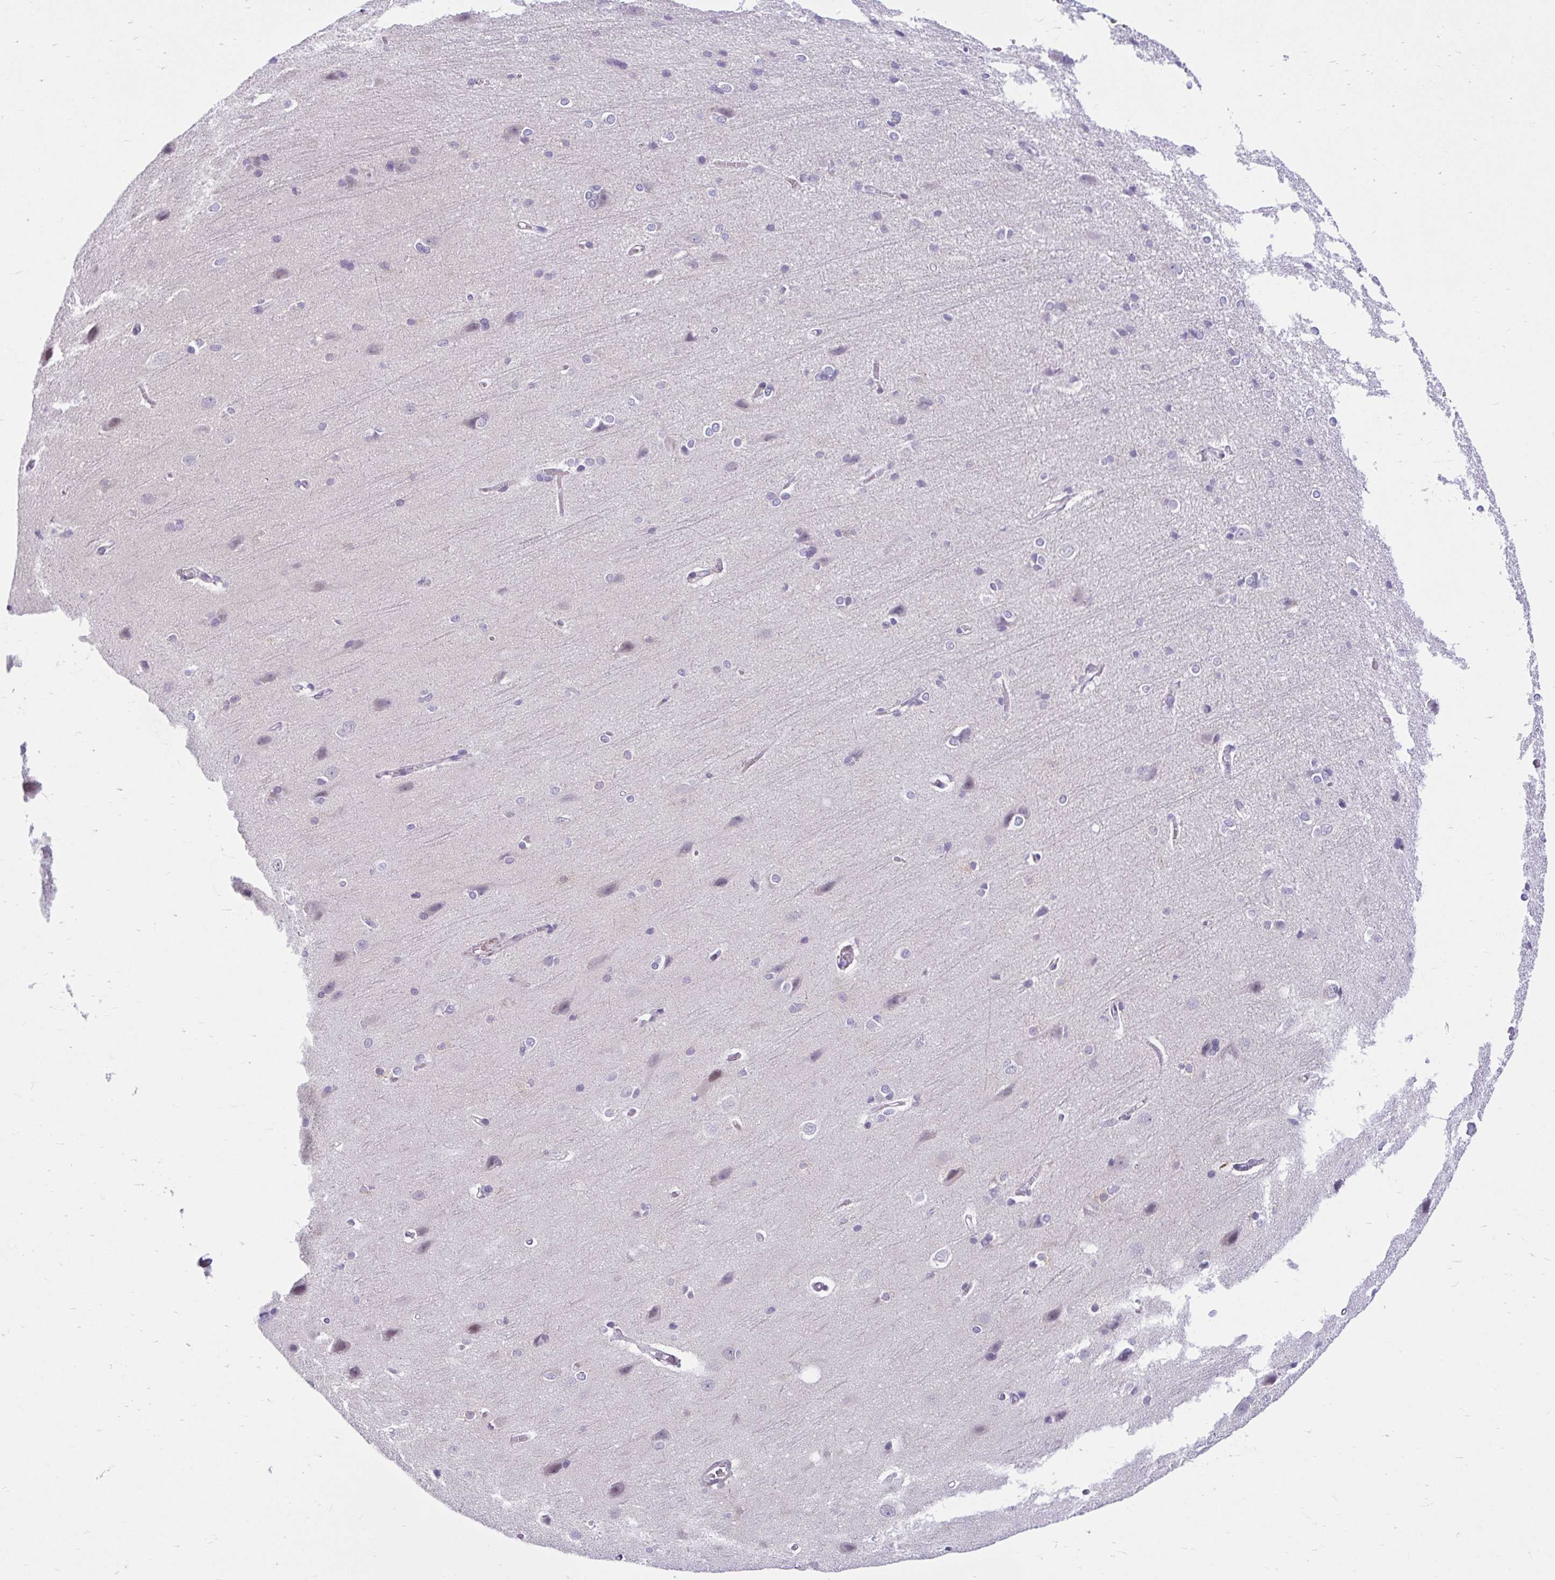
{"staining": {"intensity": "negative", "quantity": "none", "location": "none"}, "tissue": "cerebral cortex", "cell_type": "Endothelial cells", "image_type": "normal", "snomed": [{"axis": "morphology", "description": "Normal tissue, NOS"}, {"axis": "topography", "description": "Cerebral cortex"}], "caption": "Cerebral cortex stained for a protein using immunohistochemistry (IHC) demonstrates no expression endothelial cells.", "gene": "FAM153A", "patient": {"sex": "male", "age": 37}}